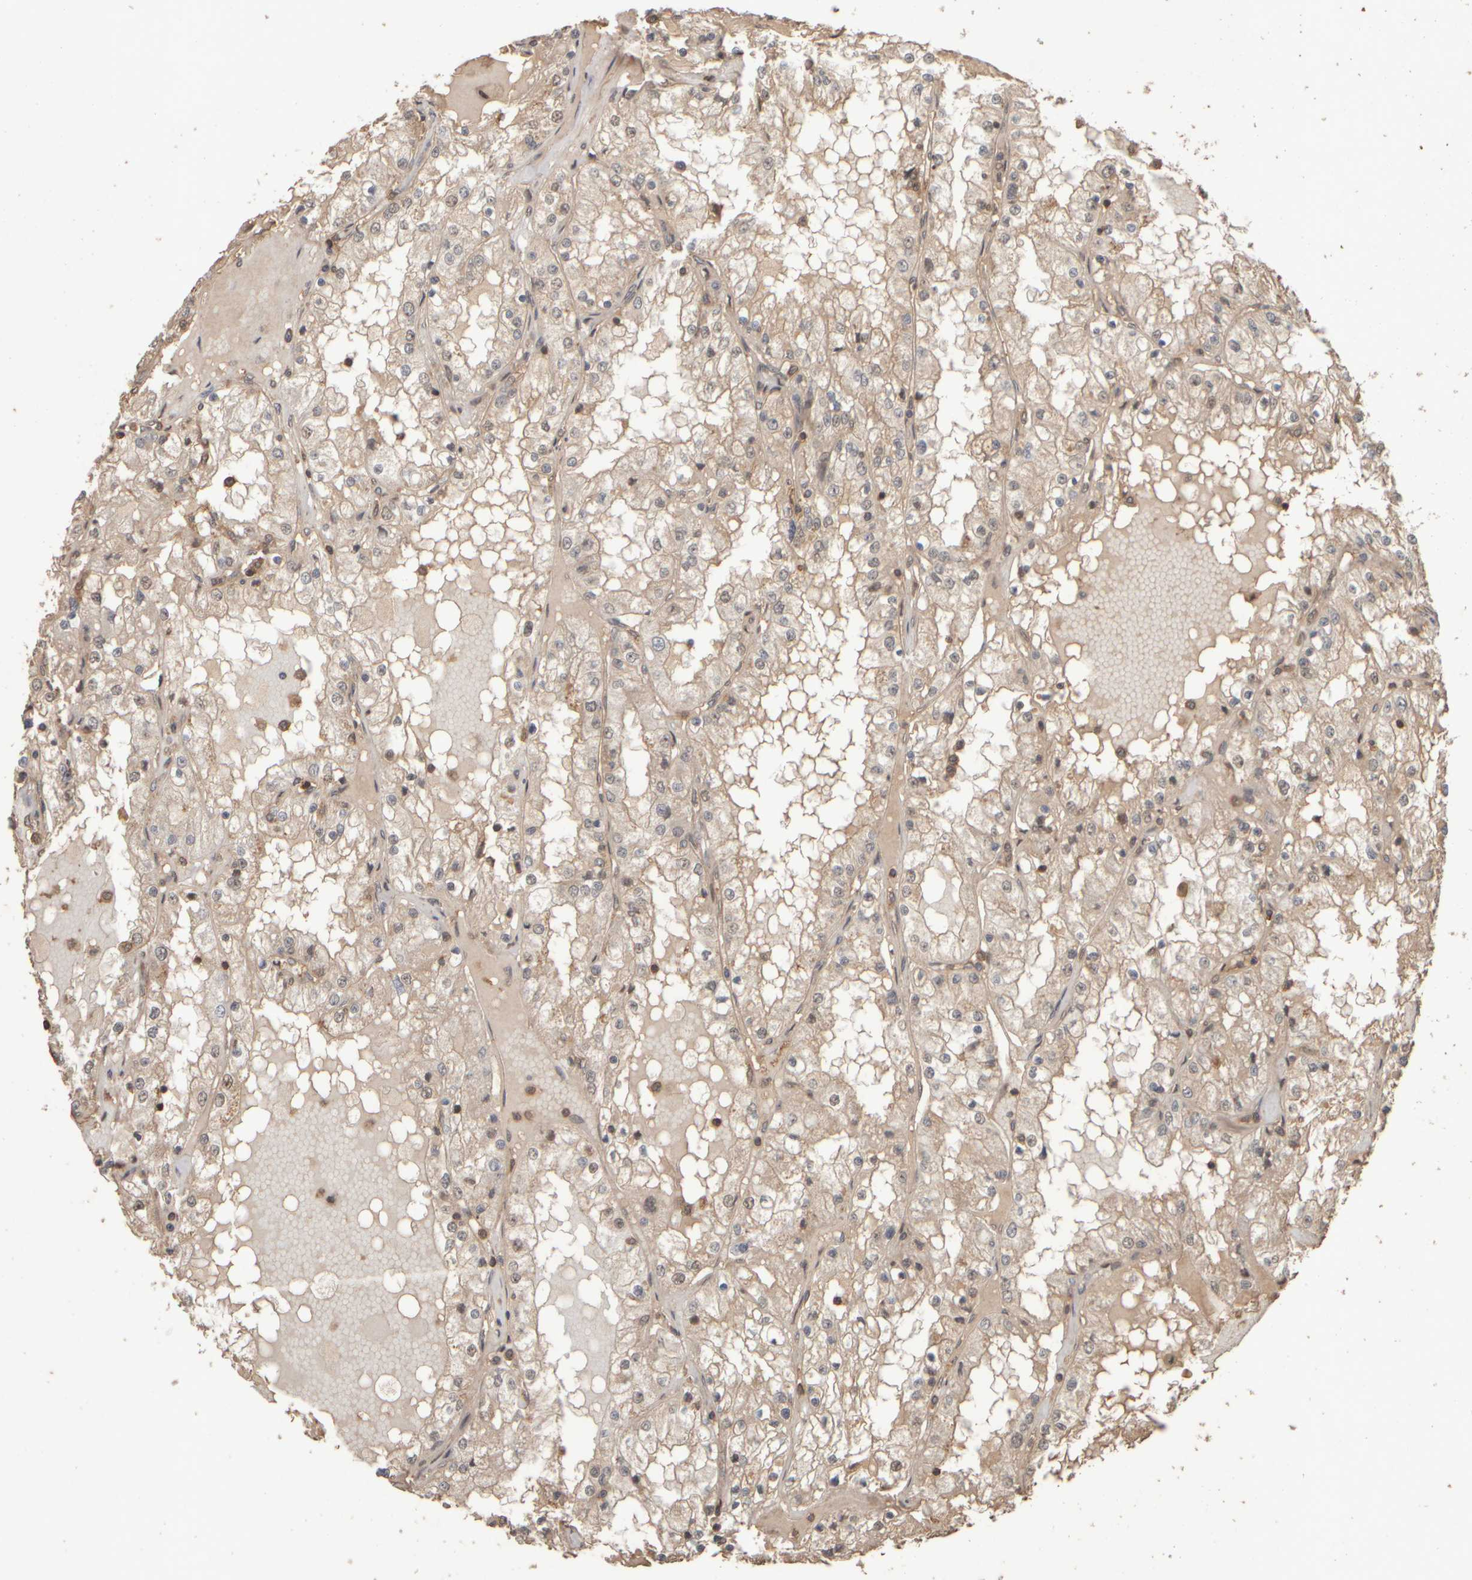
{"staining": {"intensity": "weak", "quantity": ">75%", "location": "cytoplasmic/membranous"}, "tissue": "renal cancer", "cell_type": "Tumor cells", "image_type": "cancer", "snomed": [{"axis": "morphology", "description": "Adenocarcinoma, NOS"}, {"axis": "topography", "description": "Kidney"}], "caption": "Human renal adenocarcinoma stained with a brown dye exhibits weak cytoplasmic/membranous positive positivity in approximately >75% of tumor cells.", "gene": "SPHK1", "patient": {"sex": "male", "age": 68}}